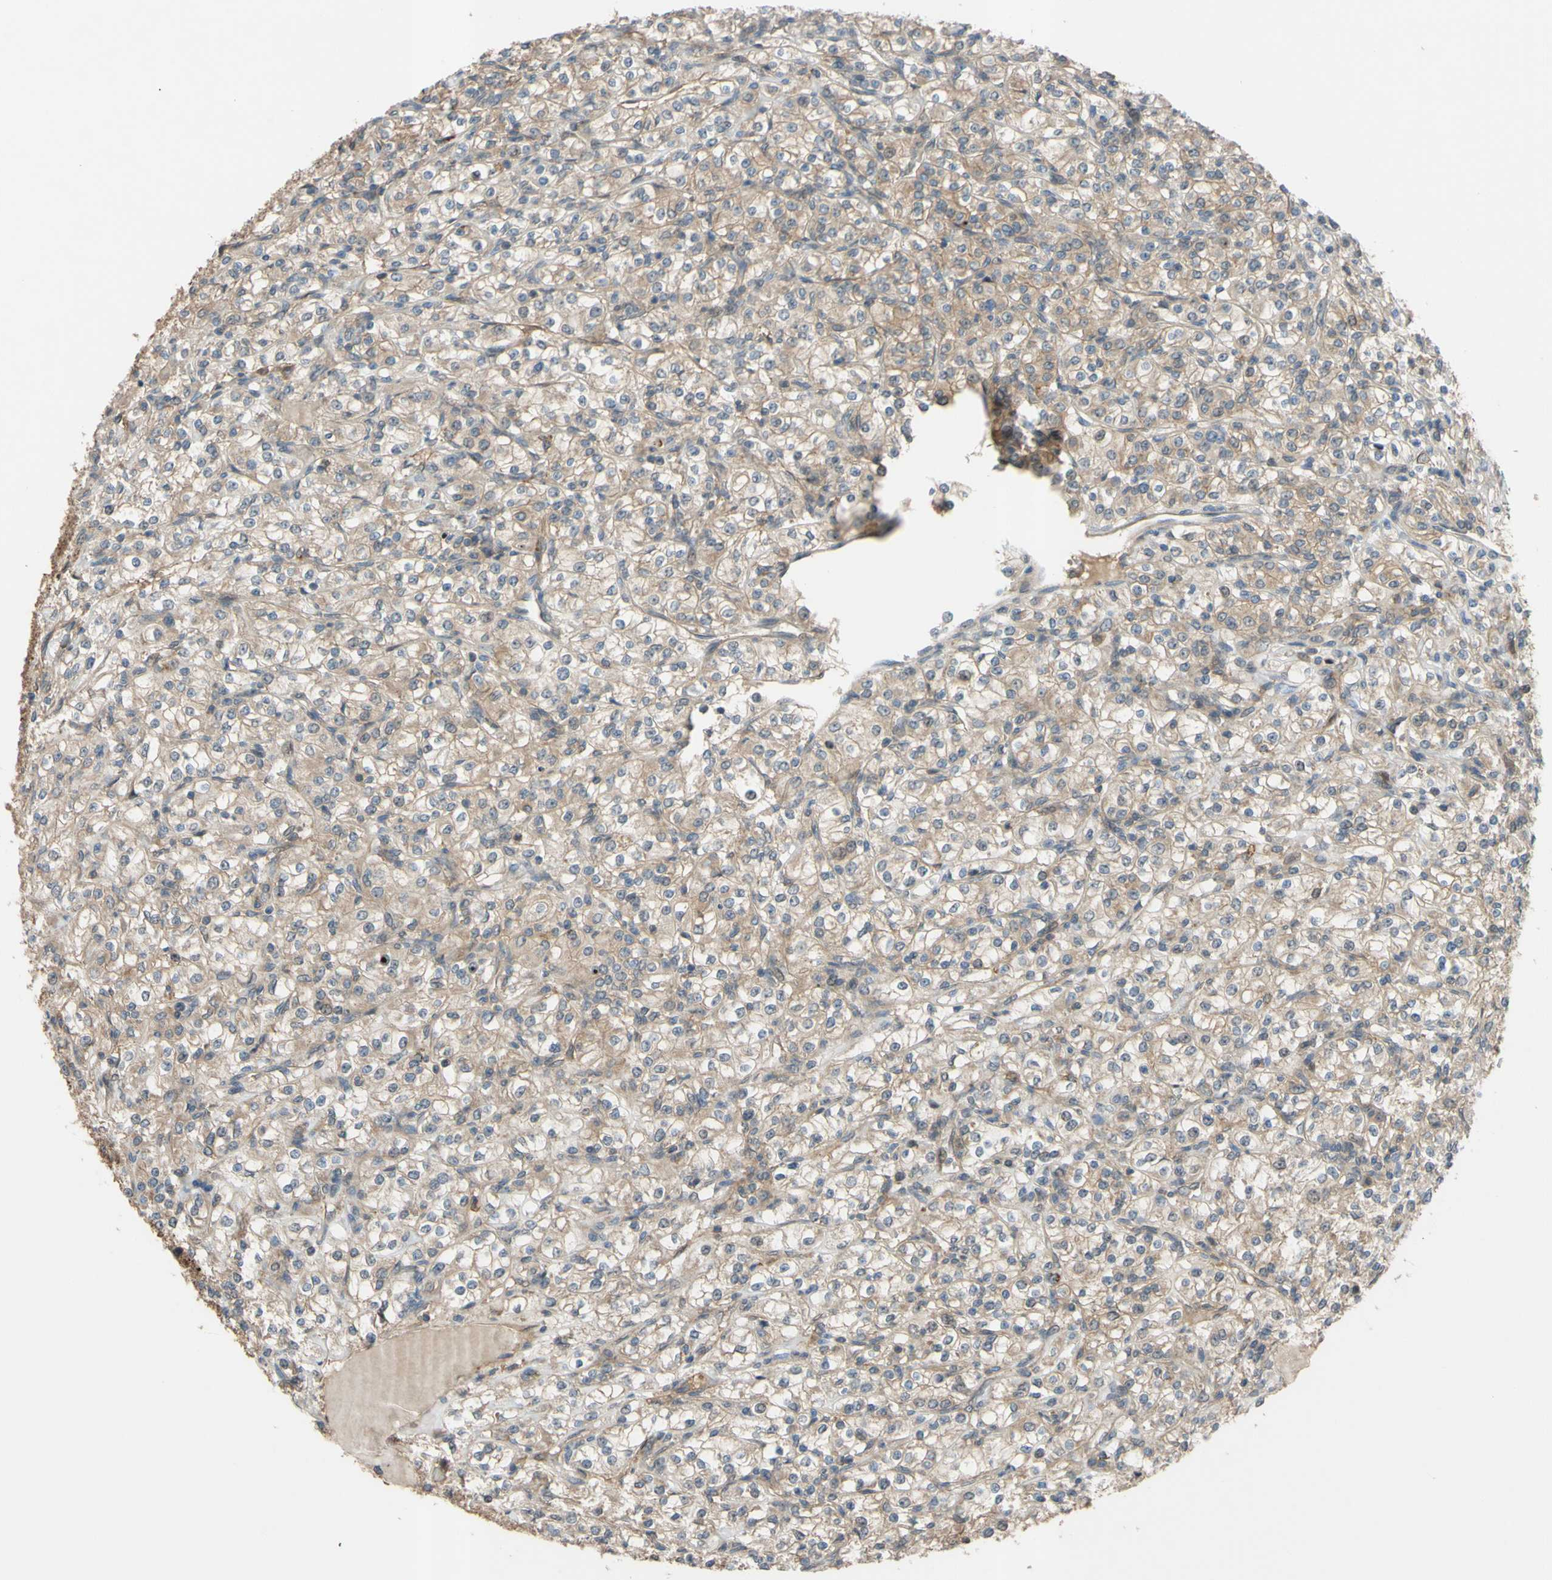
{"staining": {"intensity": "weak", "quantity": ">75%", "location": "cytoplasmic/membranous"}, "tissue": "renal cancer", "cell_type": "Tumor cells", "image_type": "cancer", "snomed": [{"axis": "morphology", "description": "Adenocarcinoma, NOS"}, {"axis": "topography", "description": "Kidney"}], "caption": "Weak cytoplasmic/membranous expression is identified in approximately >75% of tumor cells in renal cancer (adenocarcinoma). (DAB (3,3'-diaminobenzidine) IHC, brown staining for protein, blue staining for nuclei).", "gene": "SHROOM4", "patient": {"sex": "male", "age": 77}}